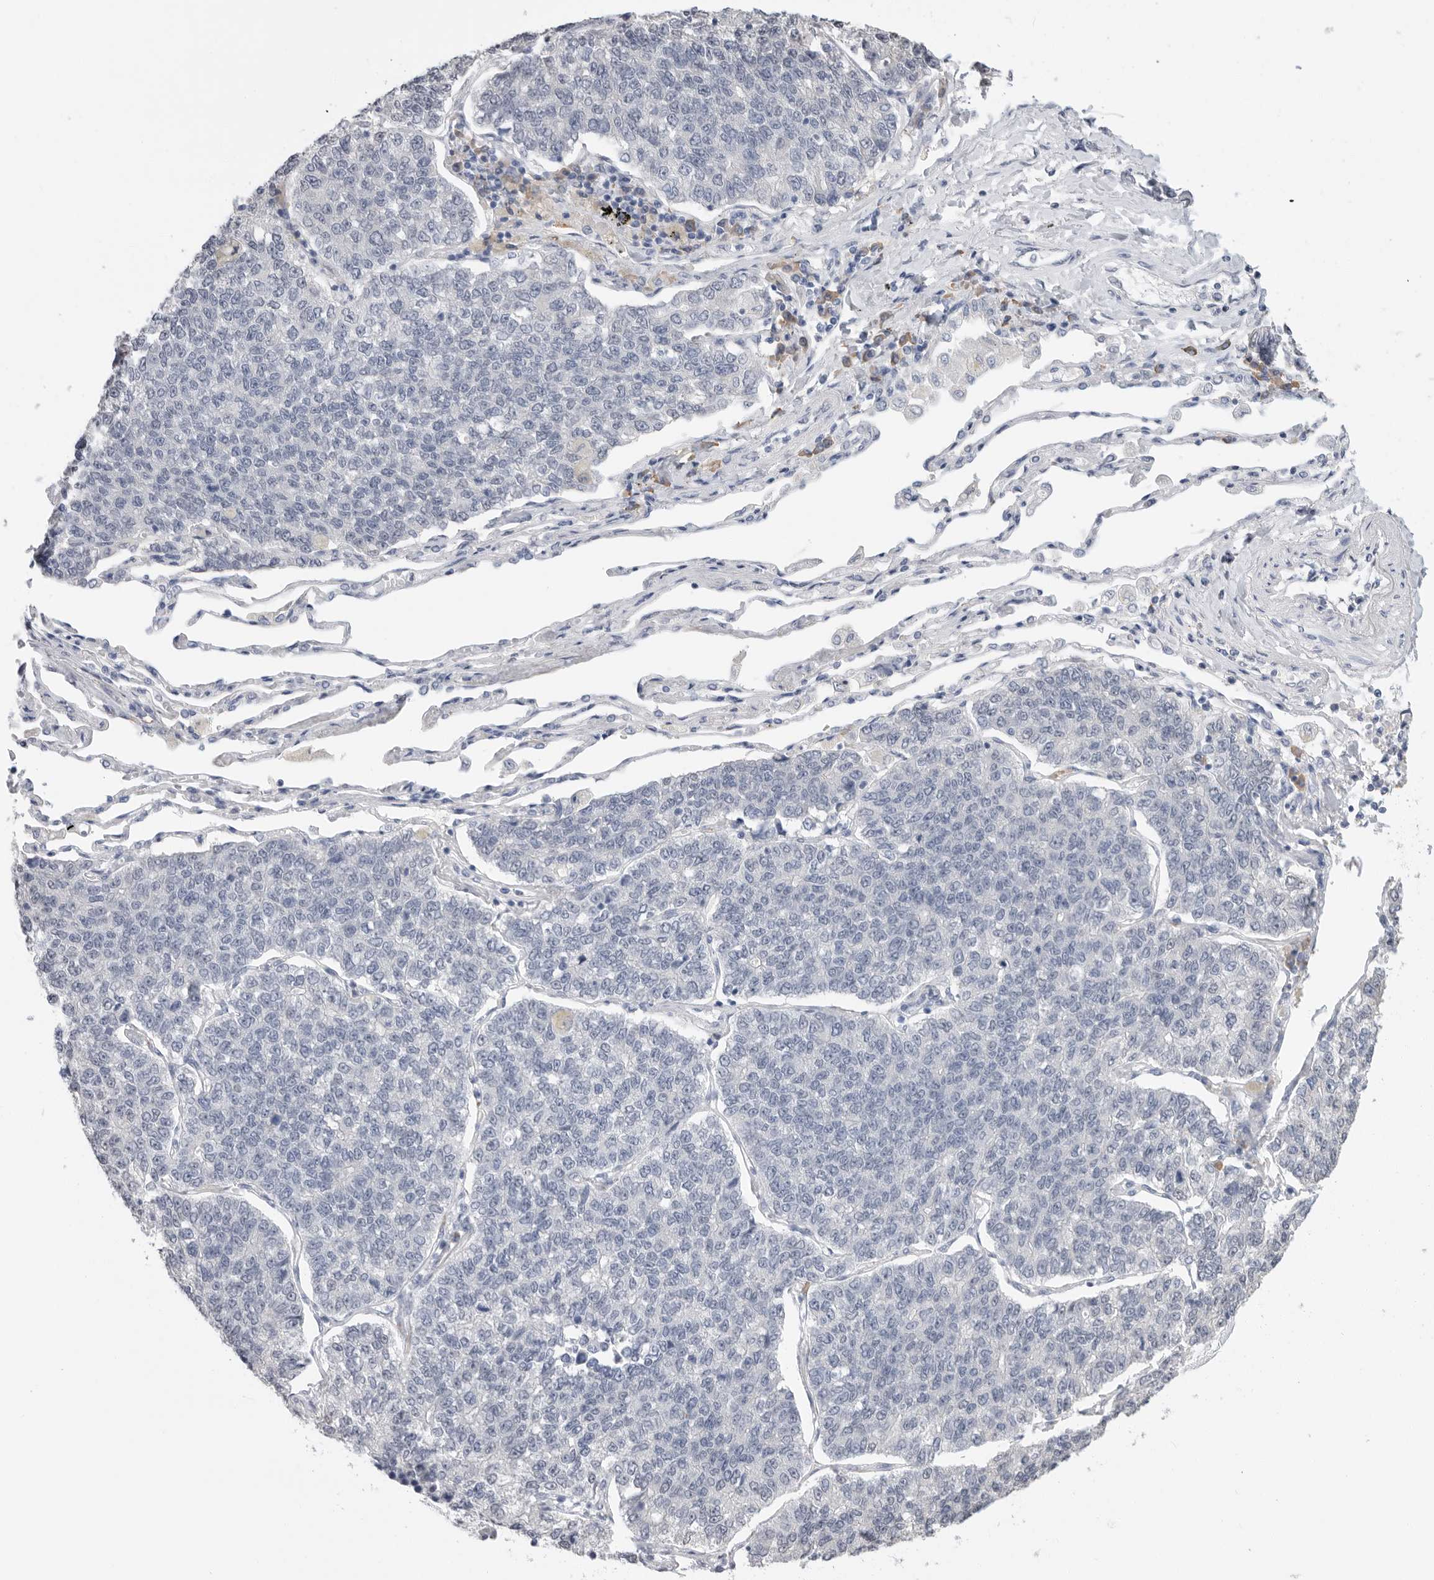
{"staining": {"intensity": "negative", "quantity": "none", "location": "none"}, "tissue": "lung cancer", "cell_type": "Tumor cells", "image_type": "cancer", "snomed": [{"axis": "morphology", "description": "Adenocarcinoma, NOS"}, {"axis": "topography", "description": "Lung"}], "caption": "Human adenocarcinoma (lung) stained for a protein using IHC shows no positivity in tumor cells.", "gene": "ARHGEF10", "patient": {"sex": "male", "age": 49}}